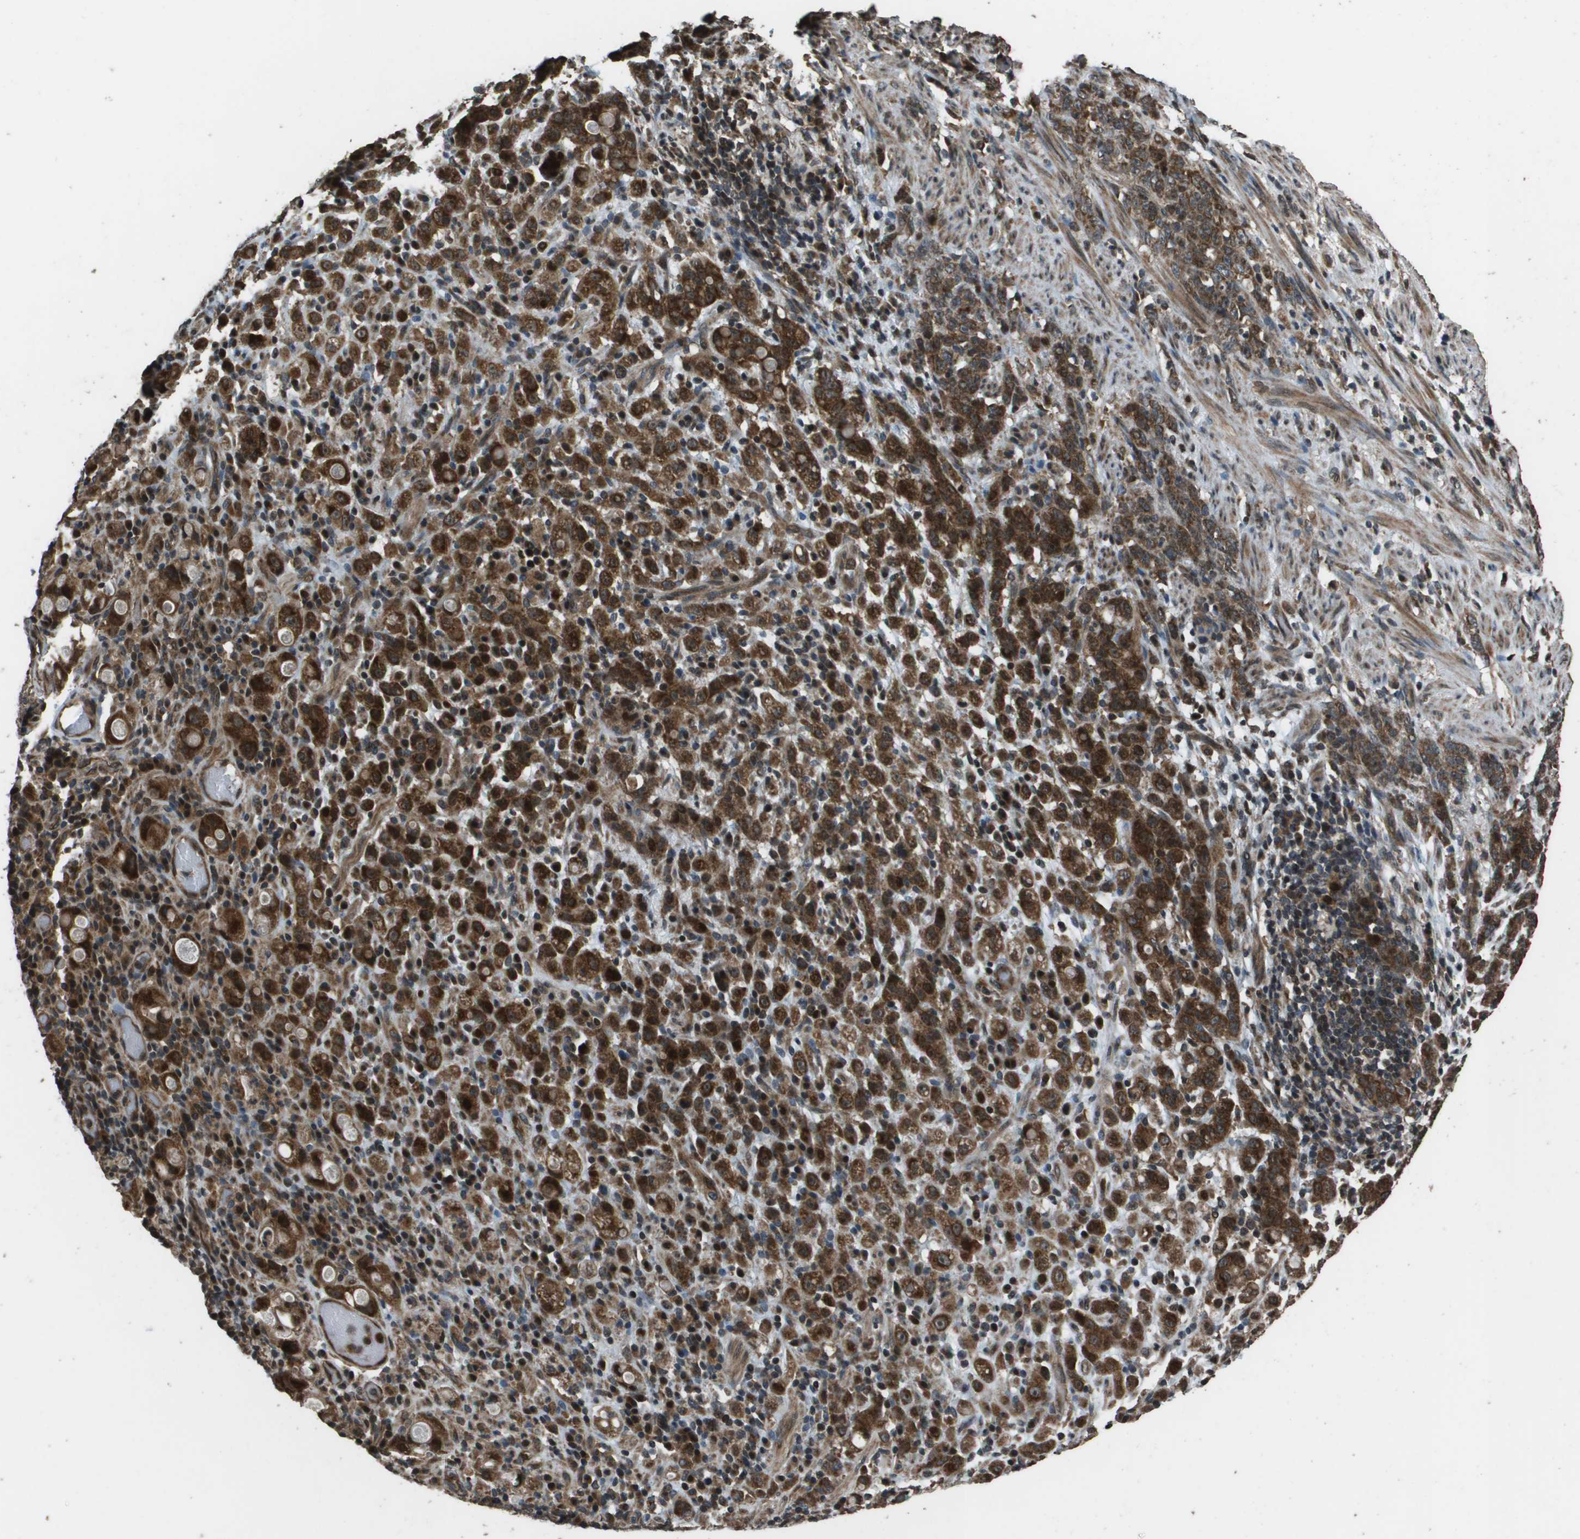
{"staining": {"intensity": "strong", "quantity": ">75%", "location": "cytoplasmic/membranous"}, "tissue": "stomach cancer", "cell_type": "Tumor cells", "image_type": "cancer", "snomed": [{"axis": "morphology", "description": "Adenocarcinoma, NOS"}, {"axis": "topography", "description": "Stomach, lower"}], "caption": "A micrograph of human stomach cancer (adenocarcinoma) stained for a protein shows strong cytoplasmic/membranous brown staining in tumor cells.", "gene": "FIG4", "patient": {"sex": "male", "age": 88}}